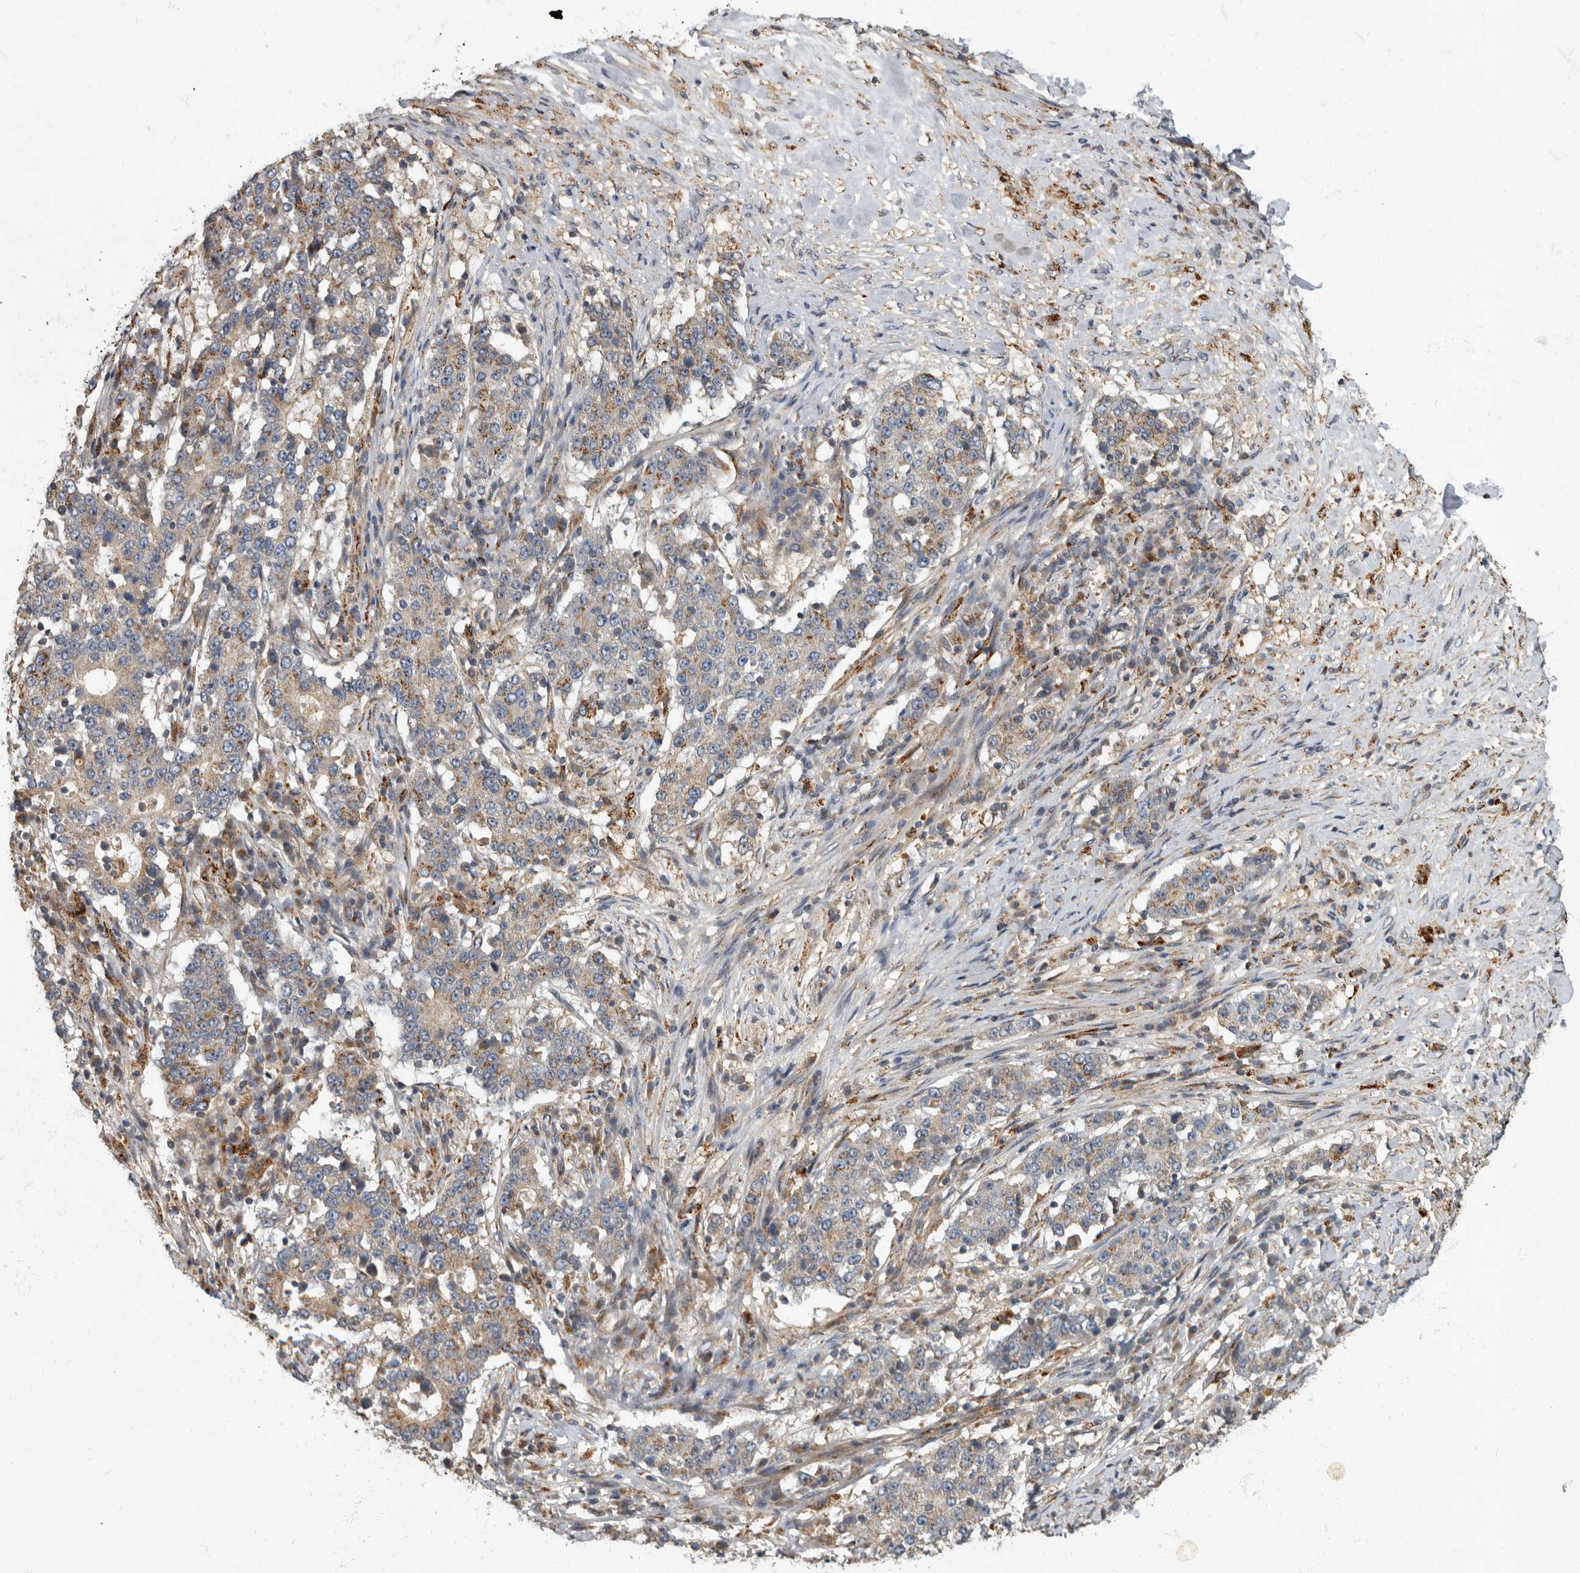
{"staining": {"intensity": "moderate", "quantity": "<25%", "location": "cytoplasmic/membranous"}, "tissue": "stomach cancer", "cell_type": "Tumor cells", "image_type": "cancer", "snomed": [{"axis": "morphology", "description": "Adenocarcinoma, NOS"}, {"axis": "topography", "description": "Stomach"}], "caption": "The micrograph exhibits a brown stain indicating the presence of a protein in the cytoplasmic/membranous of tumor cells in stomach cancer (adenocarcinoma).", "gene": "IQCK", "patient": {"sex": "male", "age": 59}}